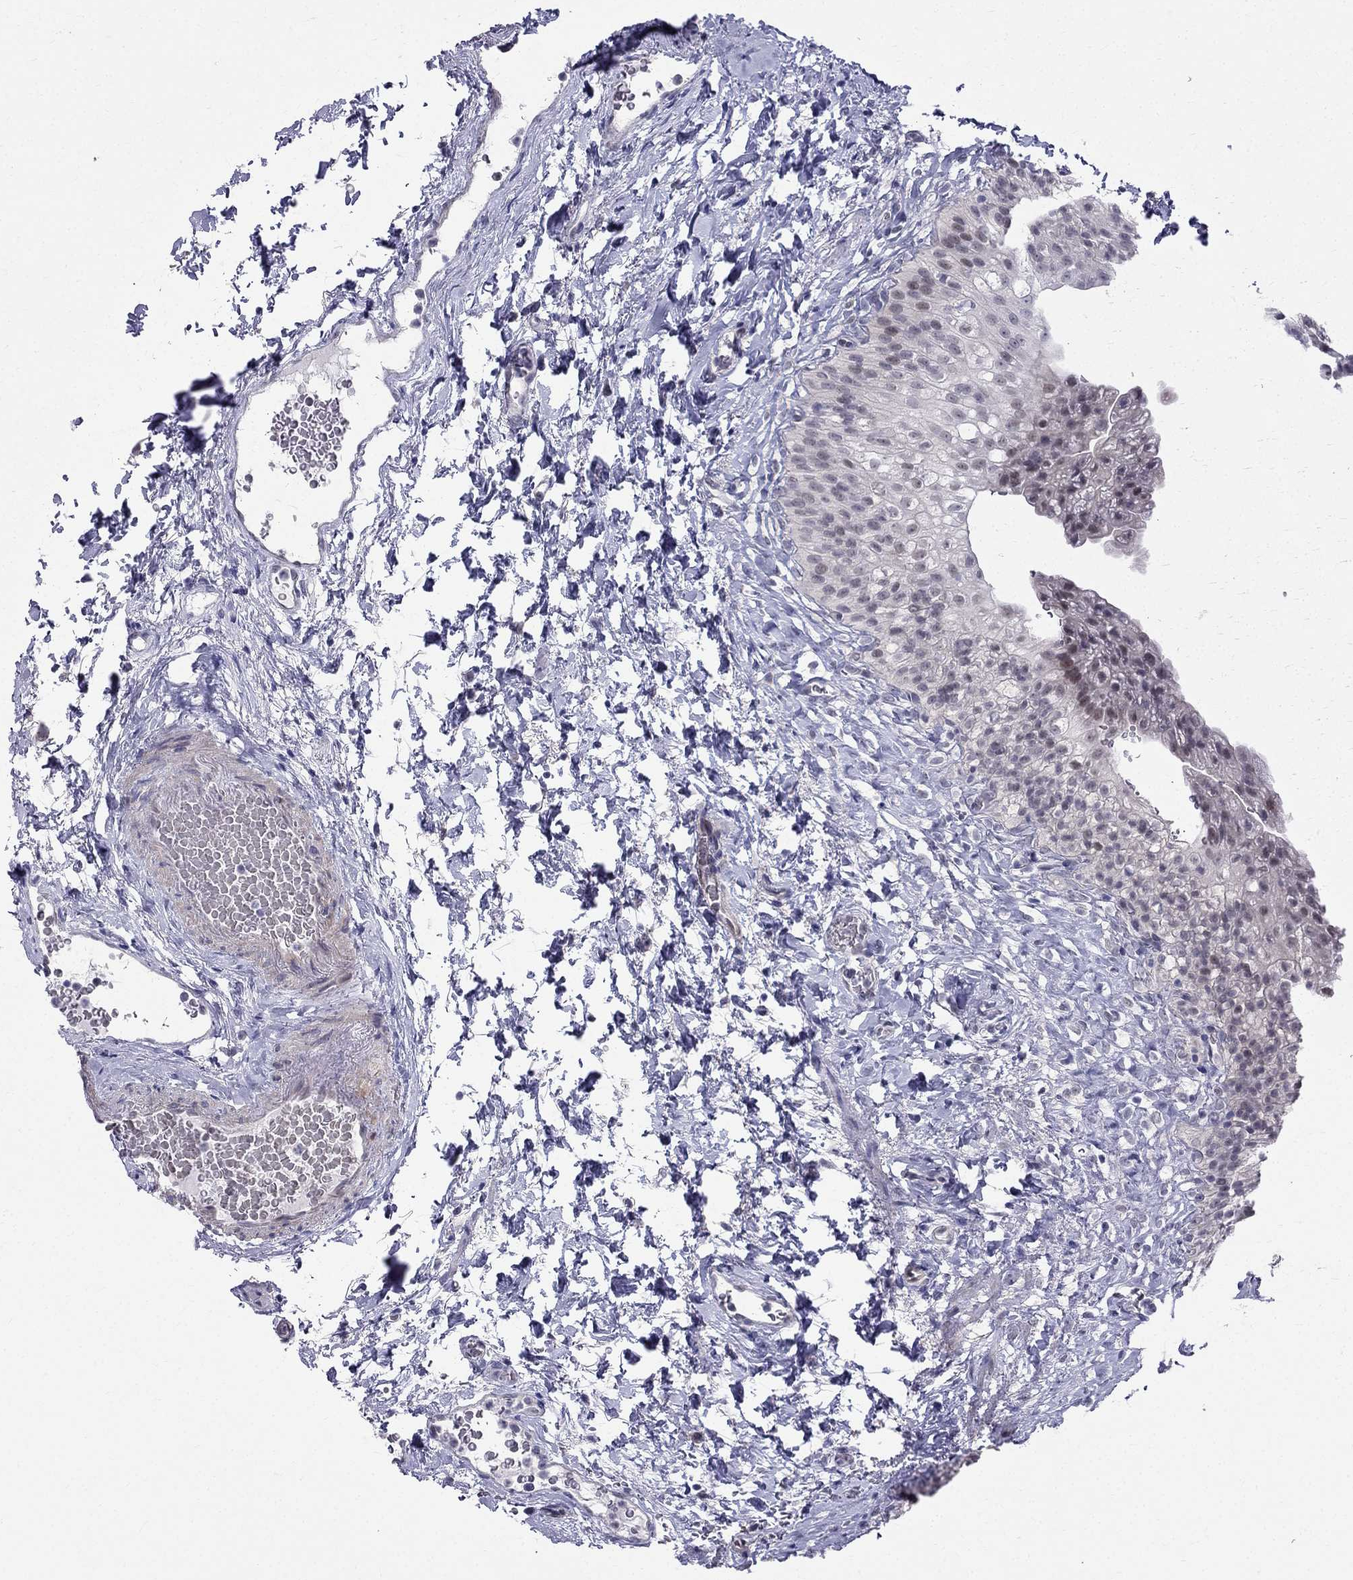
{"staining": {"intensity": "negative", "quantity": "none", "location": "none"}, "tissue": "urinary bladder", "cell_type": "Urothelial cells", "image_type": "normal", "snomed": [{"axis": "morphology", "description": "Normal tissue, NOS"}, {"axis": "topography", "description": "Urinary bladder"}], "caption": "Immunohistochemical staining of normal urinary bladder displays no significant staining in urothelial cells. Nuclei are stained in blue.", "gene": "BAG5", "patient": {"sex": "male", "age": 76}}